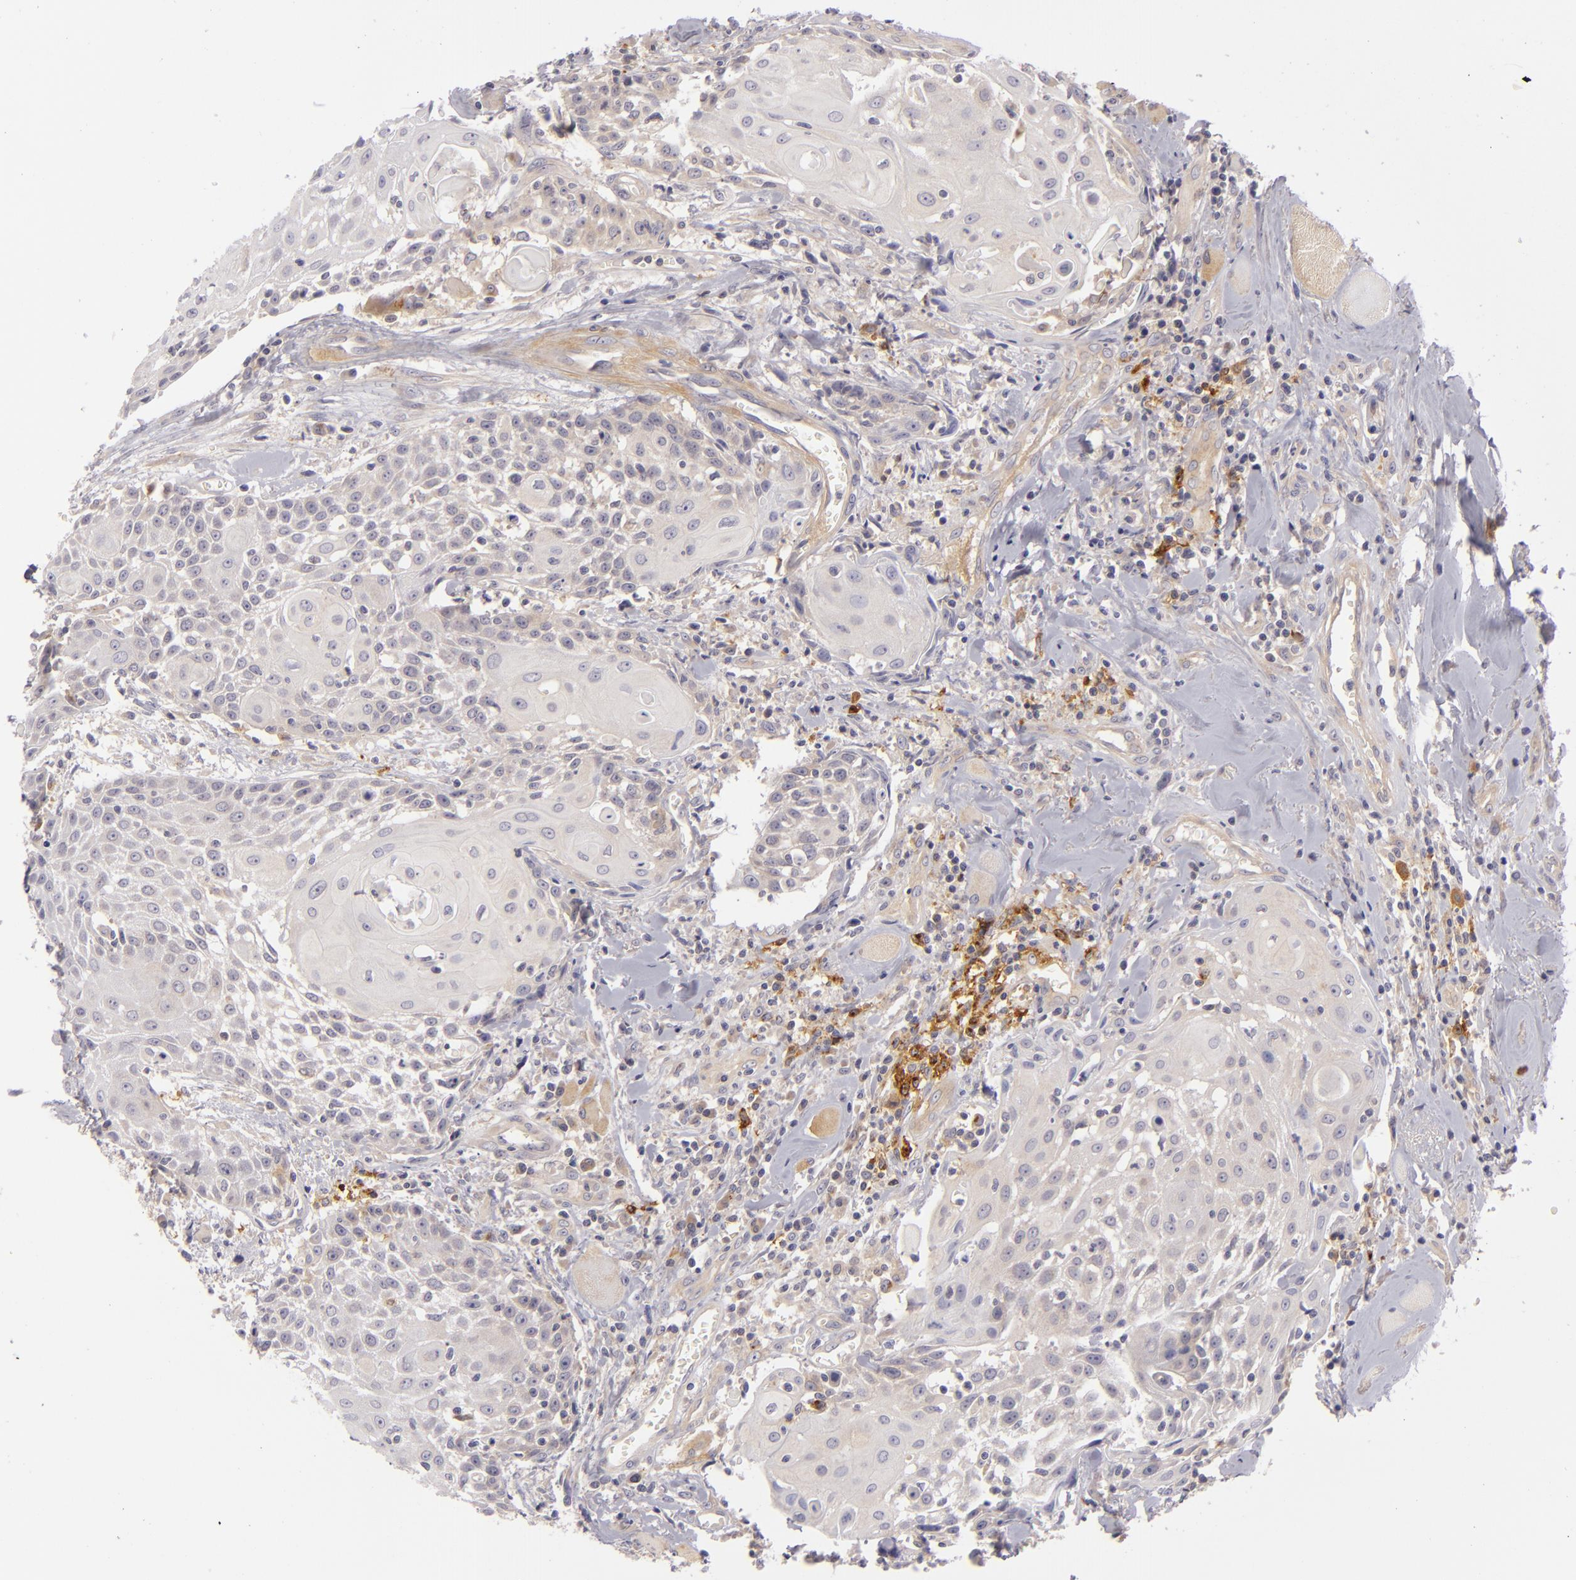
{"staining": {"intensity": "weak", "quantity": "25%-75%", "location": "cytoplasmic/membranous"}, "tissue": "head and neck cancer", "cell_type": "Tumor cells", "image_type": "cancer", "snomed": [{"axis": "morphology", "description": "Squamous cell carcinoma, NOS"}, {"axis": "topography", "description": "Oral tissue"}, {"axis": "topography", "description": "Head-Neck"}], "caption": "This is an image of immunohistochemistry (IHC) staining of head and neck cancer, which shows weak staining in the cytoplasmic/membranous of tumor cells.", "gene": "CD83", "patient": {"sex": "female", "age": 82}}